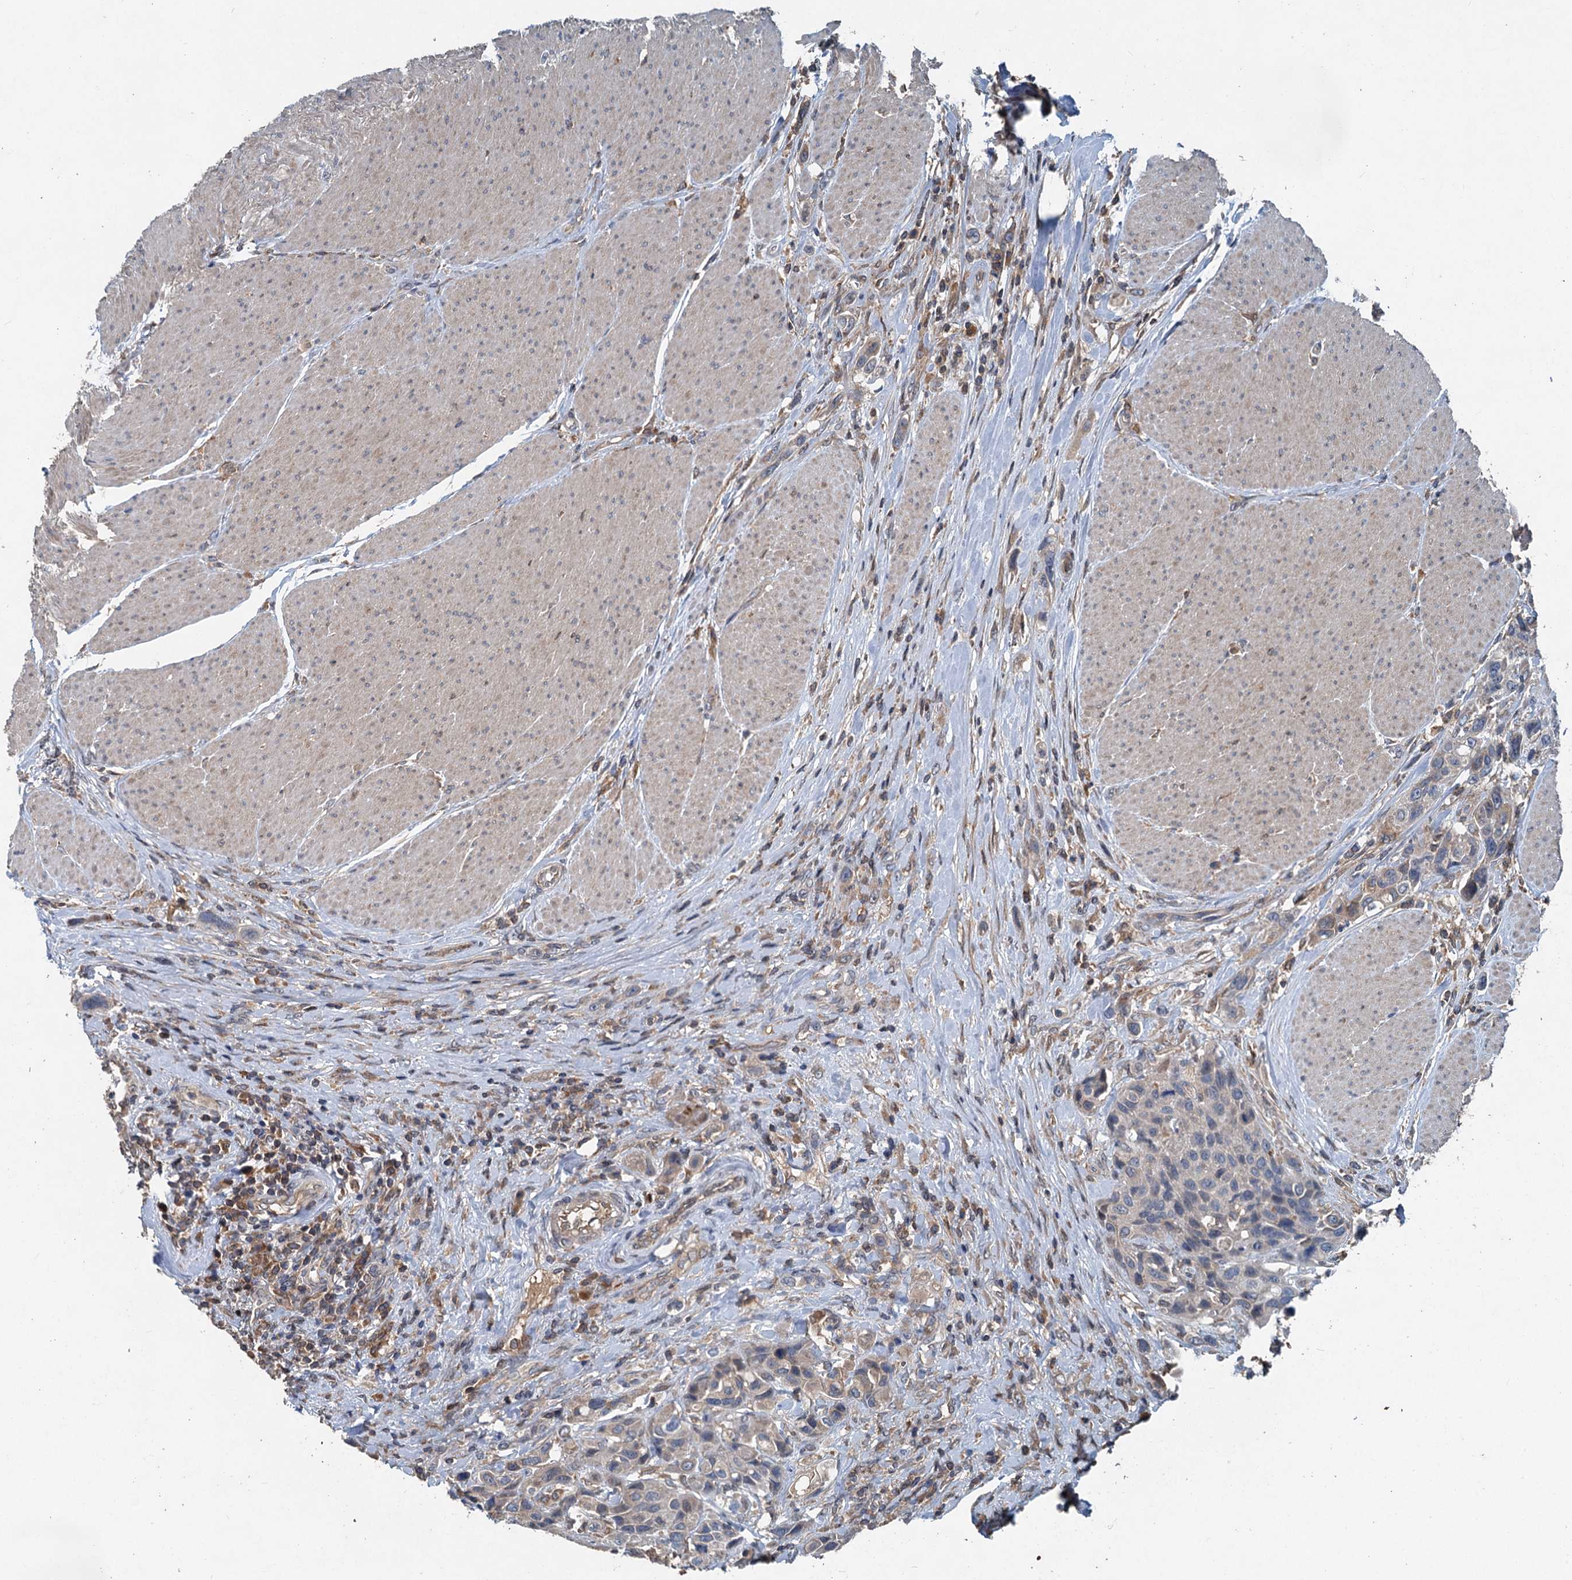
{"staining": {"intensity": "weak", "quantity": "25%-75%", "location": "cytoplasmic/membranous"}, "tissue": "urothelial cancer", "cell_type": "Tumor cells", "image_type": "cancer", "snomed": [{"axis": "morphology", "description": "Urothelial carcinoma, High grade"}, {"axis": "topography", "description": "Urinary bladder"}], "caption": "The micrograph reveals immunohistochemical staining of urothelial cancer. There is weak cytoplasmic/membranous staining is present in about 25%-75% of tumor cells. (Stains: DAB (3,3'-diaminobenzidine) in brown, nuclei in blue, Microscopy: brightfield microscopy at high magnification).", "gene": "TAPBPL", "patient": {"sex": "male", "age": 50}}